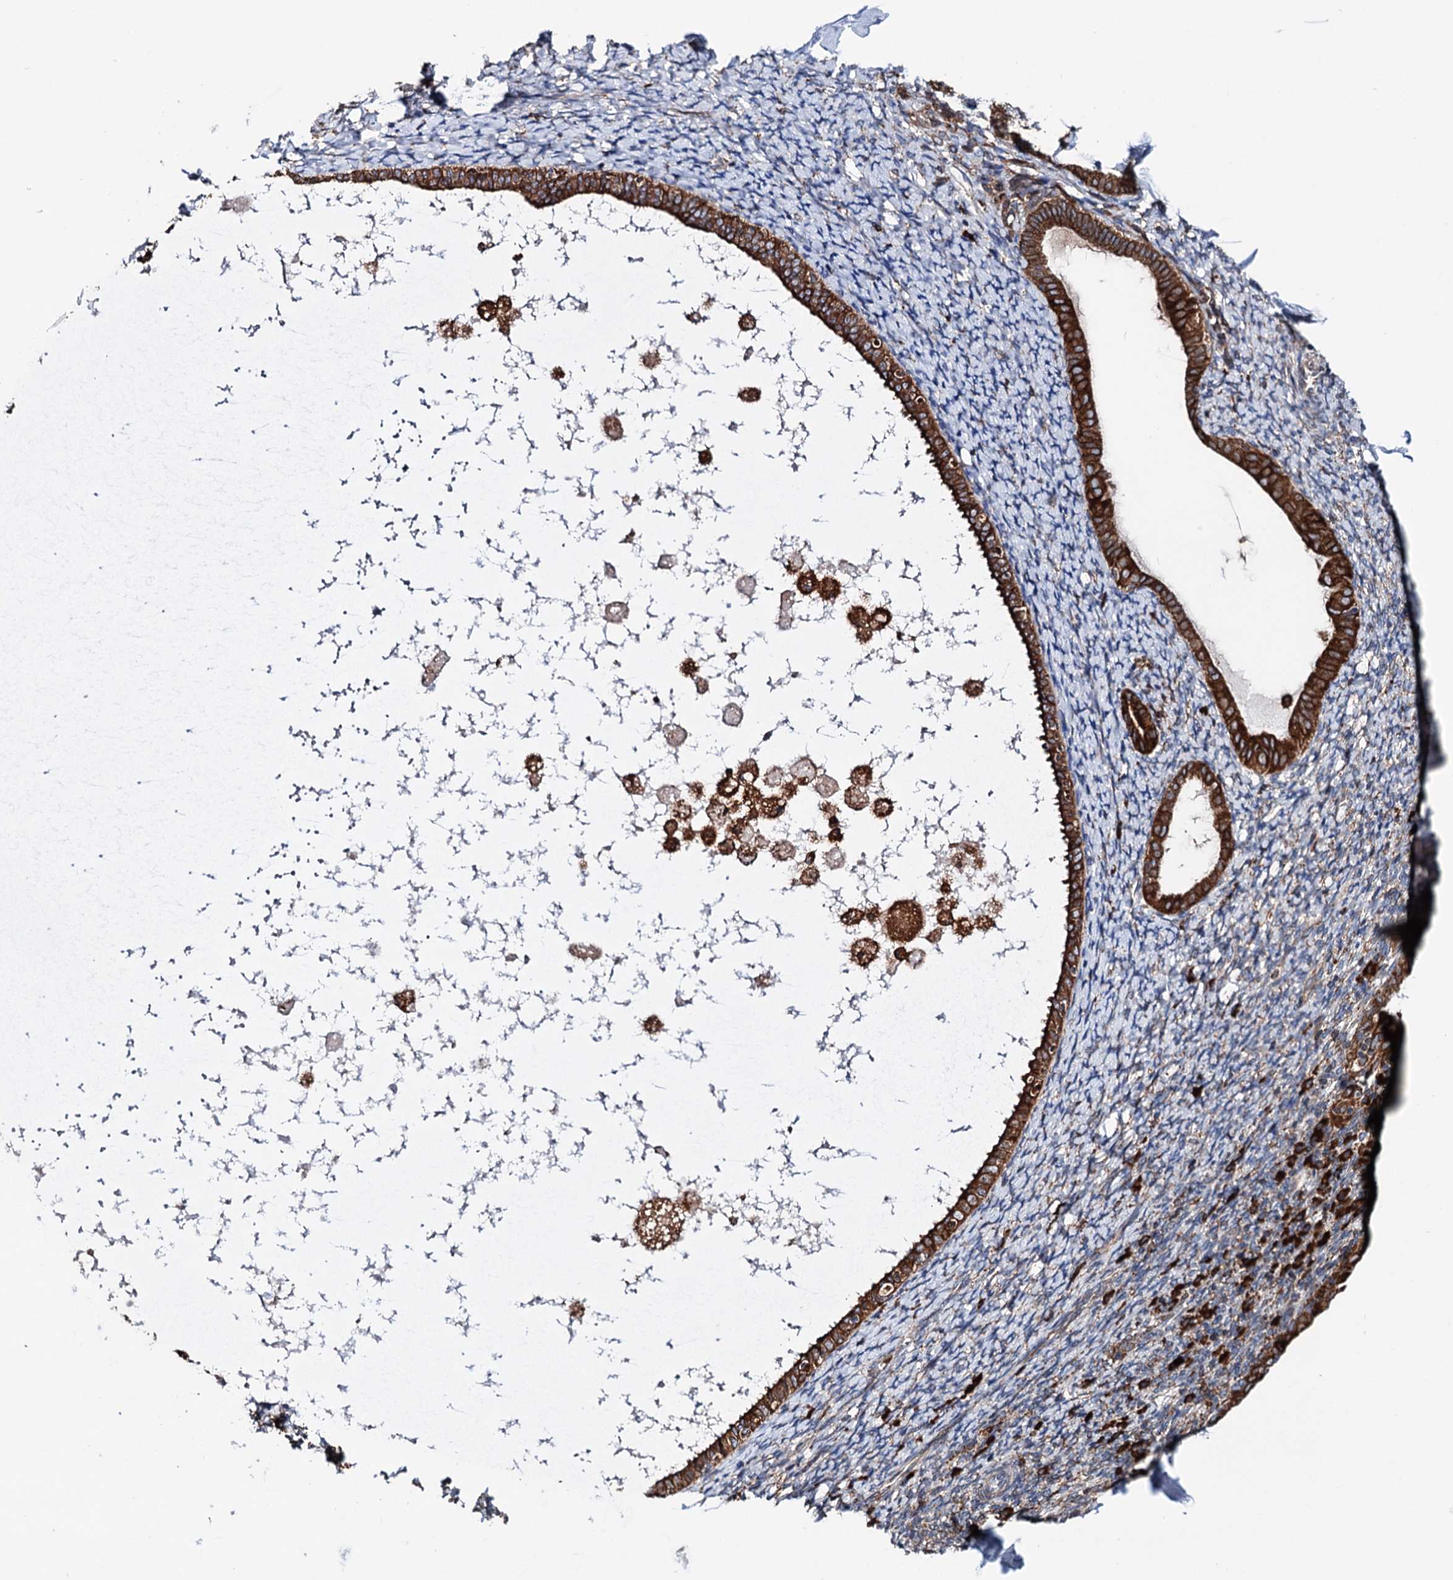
{"staining": {"intensity": "moderate", "quantity": "25%-75%", "location": "cytoplasmic/membranous"}, "tissue": "endometrium", "cell_type": "Cells in endometrial stroma", "image_type": "normal", "snomed": [{"axis": "morphology", "description": "Normal tissue, NOS"}, {"axis": "topography", "description": "Endometrium"}], "caption": "Immunohistochemistry (IHC) of benign endometrium exhibits medium levels of moderate cytoplasmic/membranous expression in about 25%-75% of cells in endometrial stroma.", "gene": "ERP29", "patient": {"sex": "female", "age": 72}}